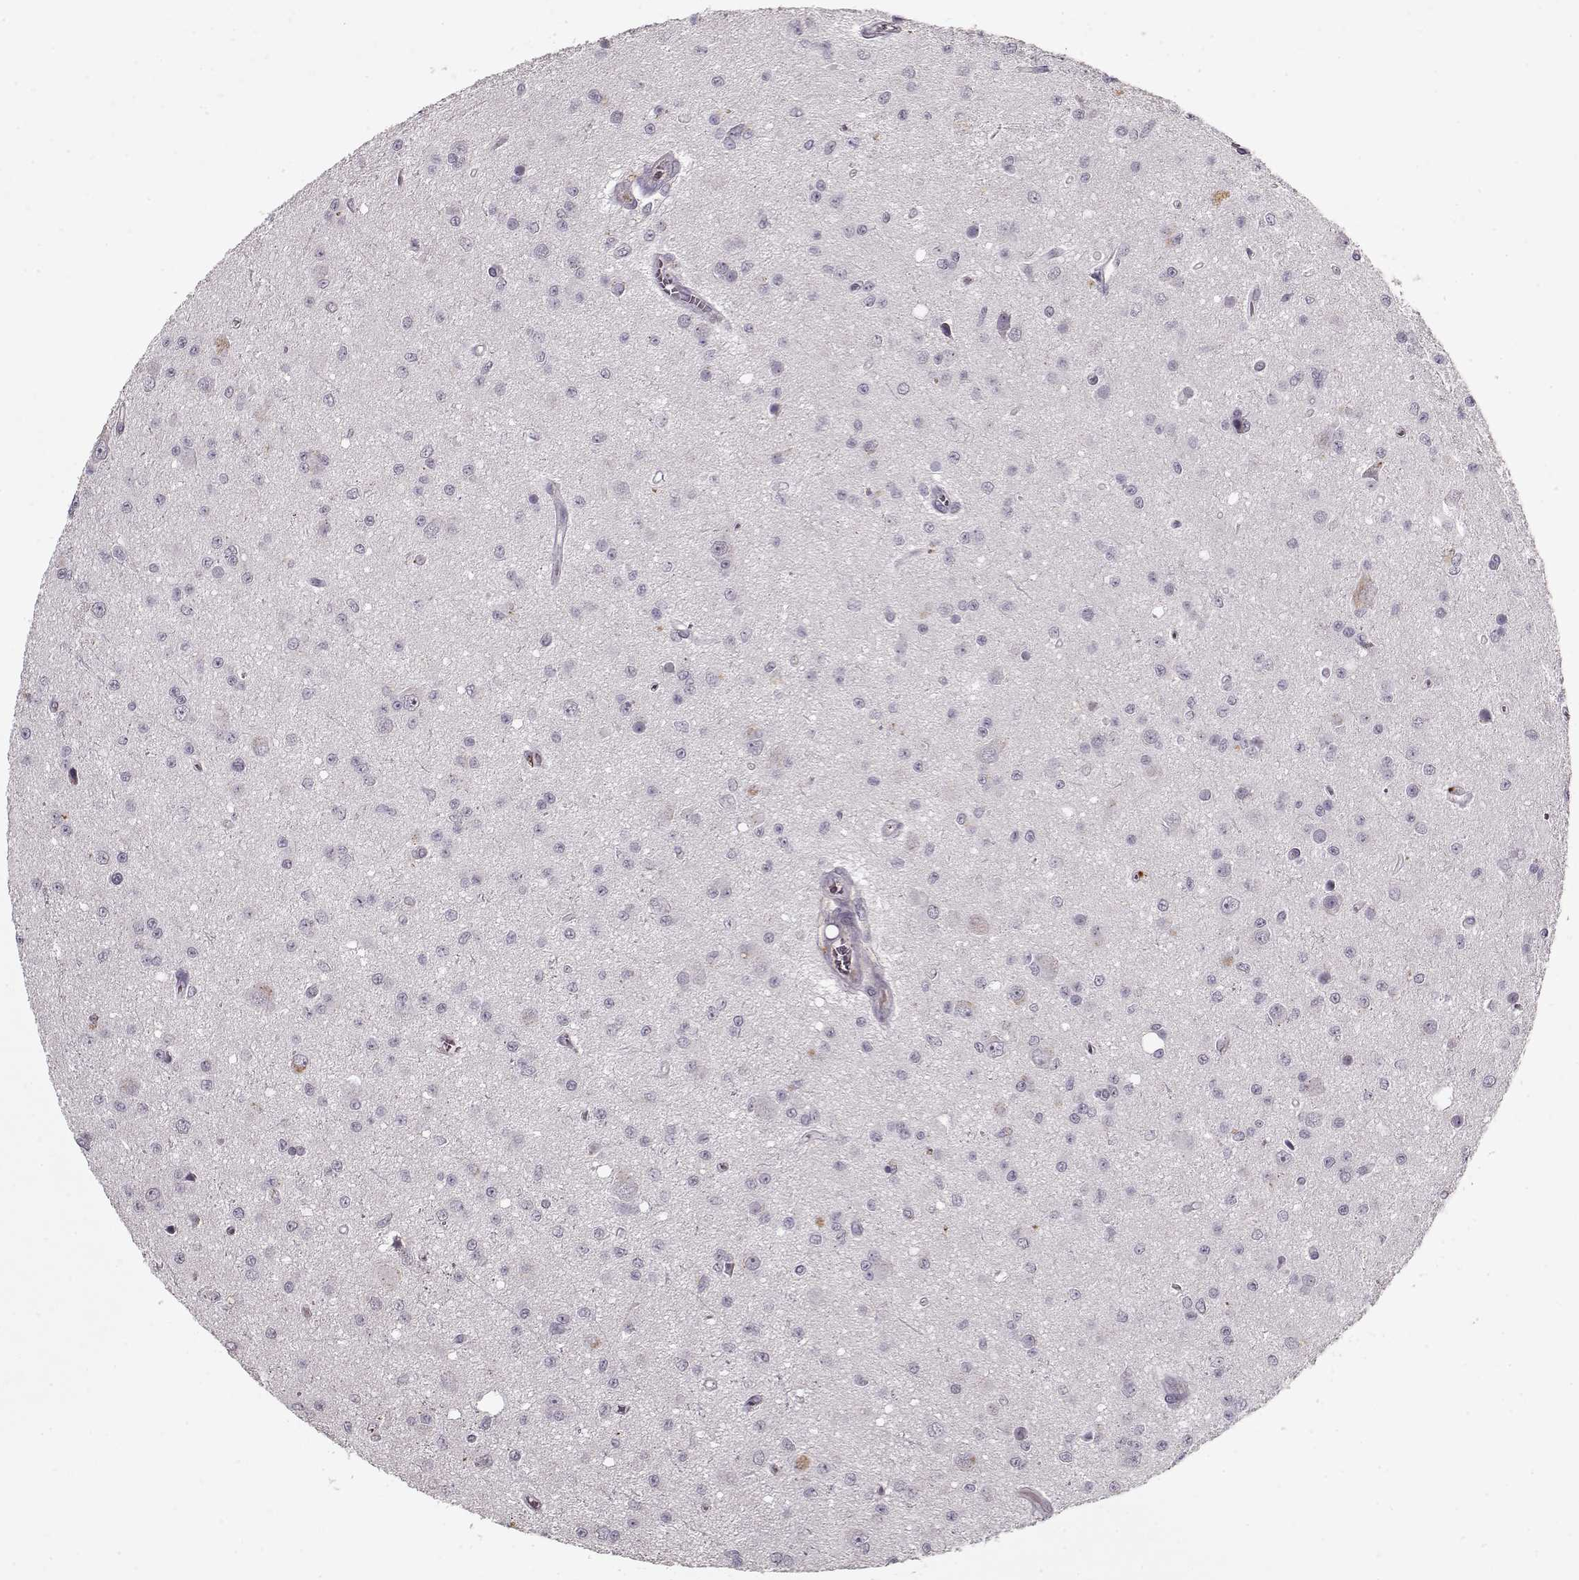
{"staining": {"intensity": "negative", "quantity": "none", "location": "none"}, "tissue": "glioma", "cell_type": "Tumor cells", "image_type": "cancer", "snomed": [{"axis": "morphology", "description": "Glioma, malignant, Low grade"}, {"axis": "topography", "description": "Brain"}], "caption": "Micrograph shows no protein positivity in tumor cells of glioma tissue.", "gene": "LUM", "patient": {"sex": "female", "age": 45}}